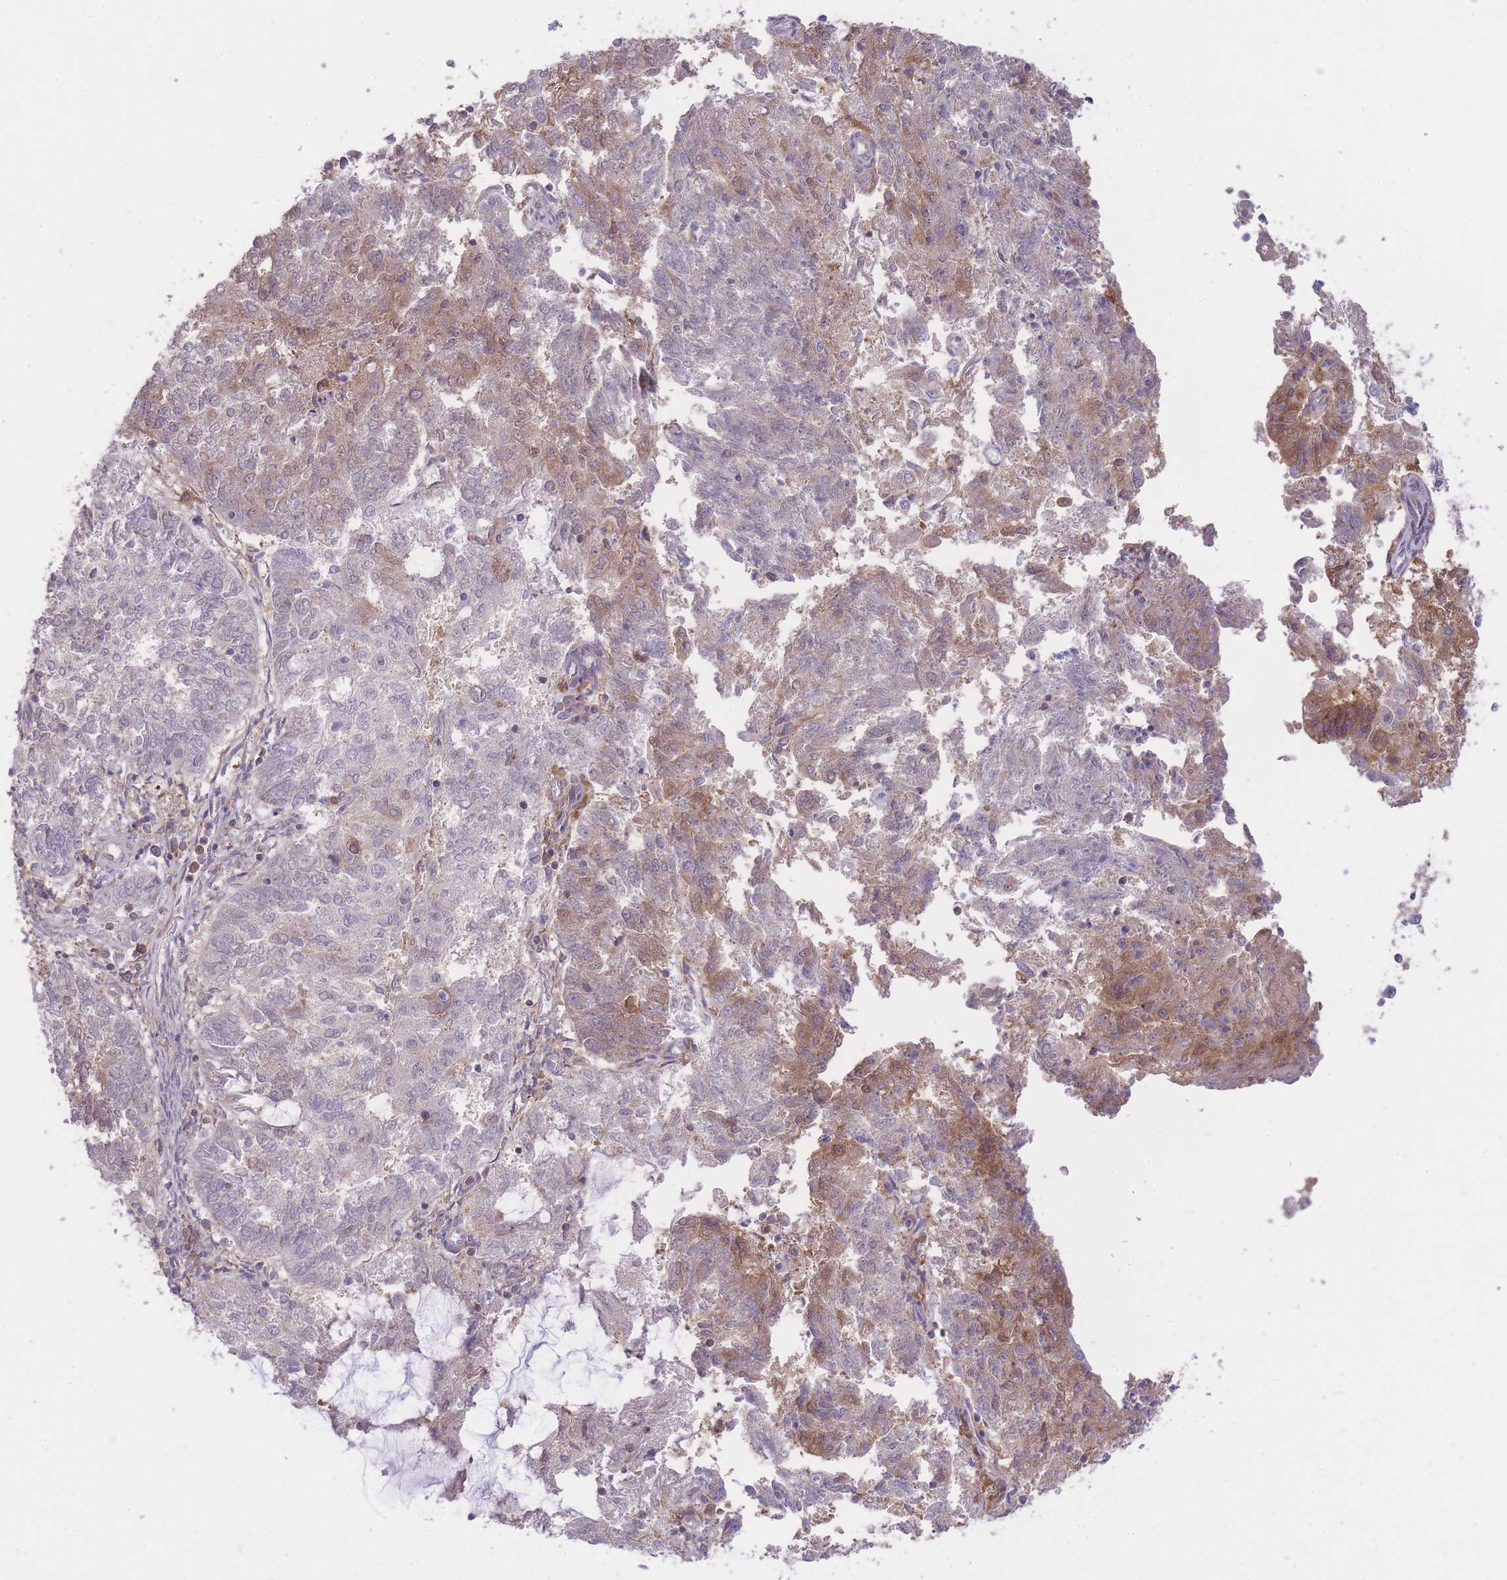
{"staining": {"intensity": "moderate", "quantity": "<25%", "location": "cytoplasmic/membranous"}, "tissue": "endometrial cancer", "cell_type": "Tumor cells", "image_type": "cancer", "snomed": [{"axis": "morphology", "description": "Adenocarcinoma, NOS"}, {"axis": "topography", "description": "Endometrium"}], "caption": "Immunohistochemical staining of human adenocarcinoma (endometrial) shows low levels of moderate cytoplasmic/membranous protein staining in about <25% of tumor cells. (DAB IHC, brown staining for protein, blue staining for nuclei).", "gene": "PRKAR1A", "patient": {"sex": "female", "age": 82}}